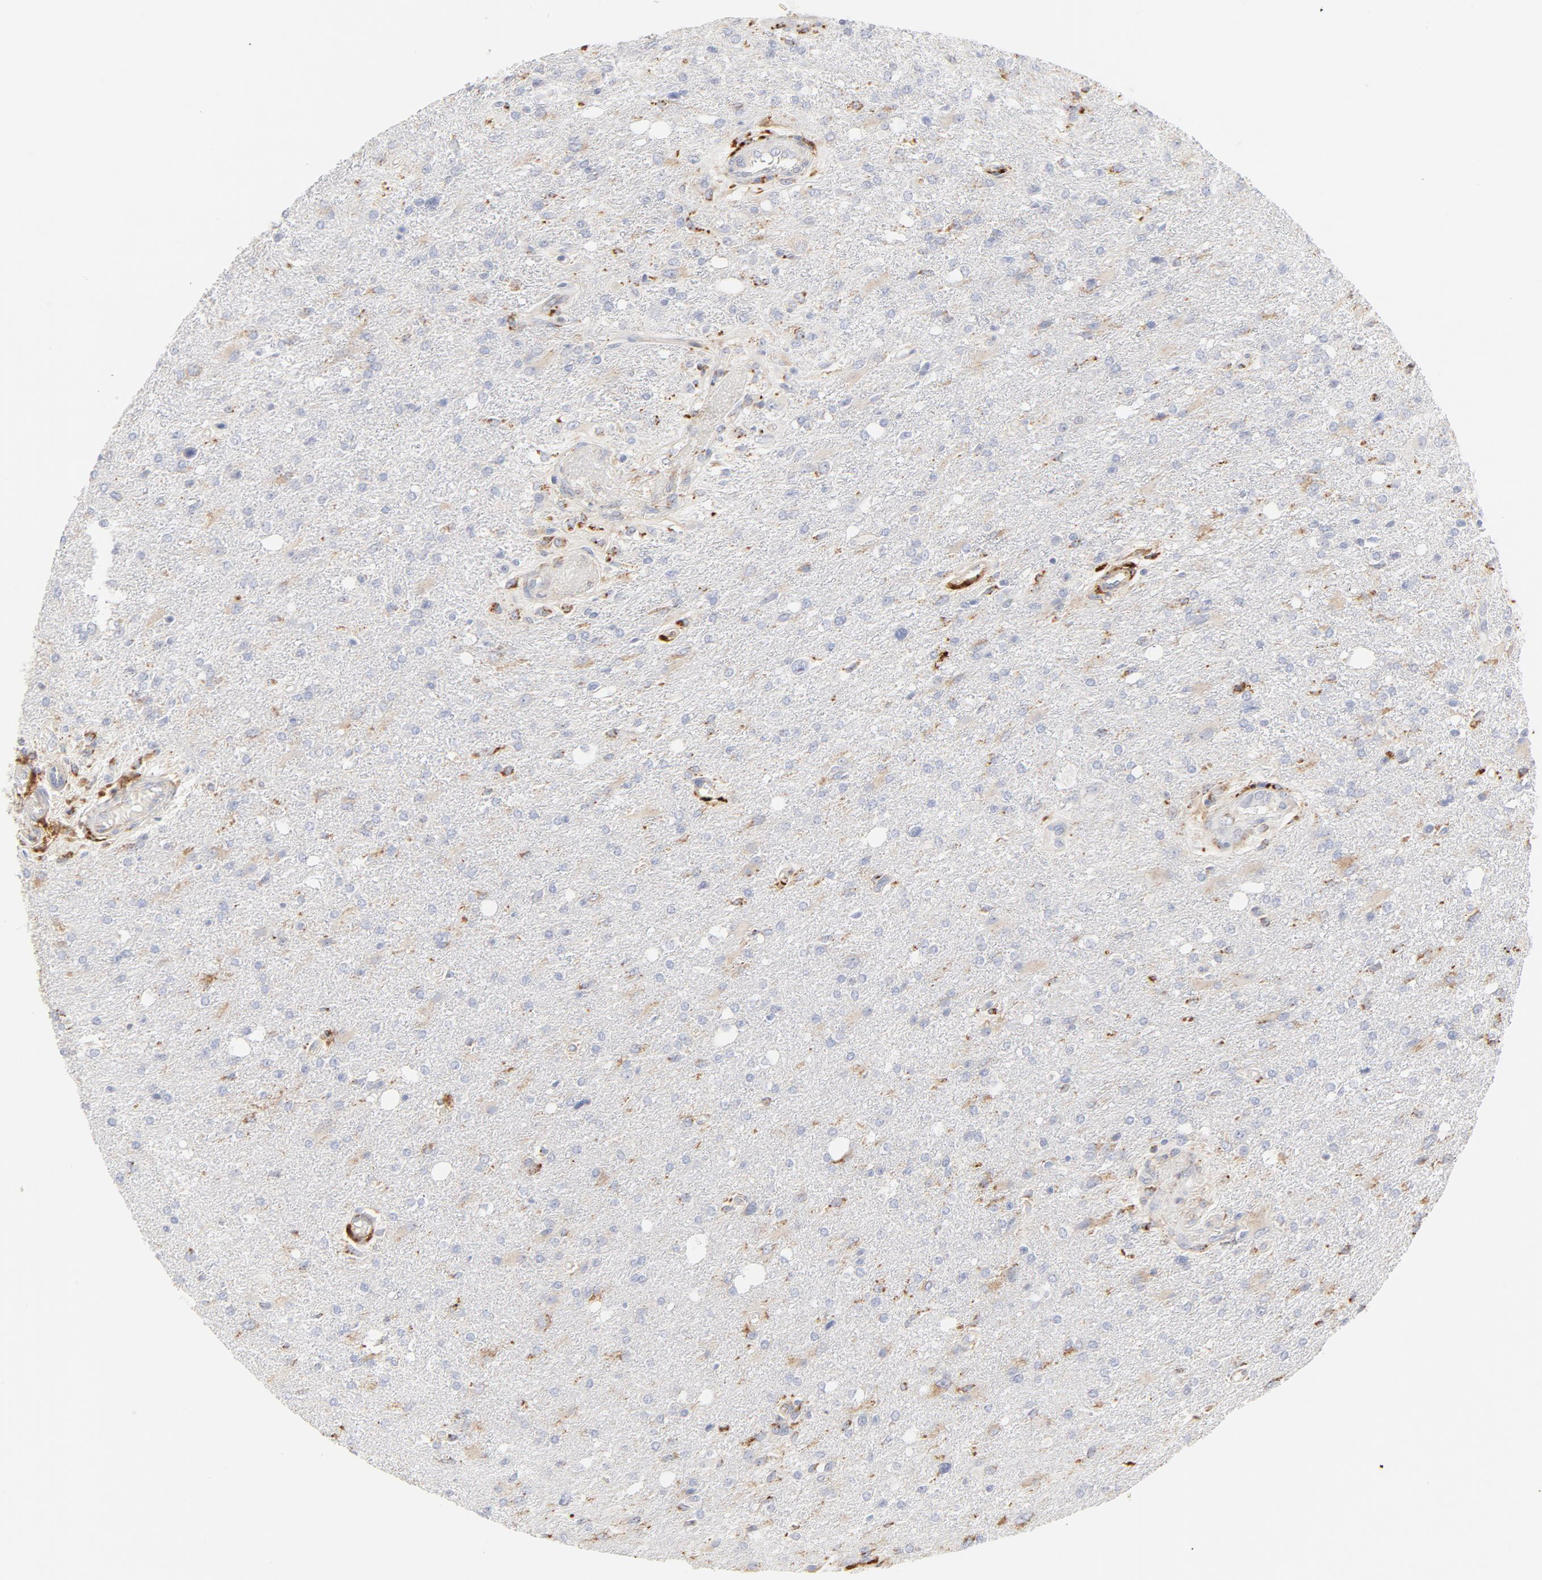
{"staining": {"intensity": "weak", "quantity": "<25%", "location": "cytoplasmic/membranous"}, "tissue": "glioma", "cell_type": "Tumor cells", "image_type": "cancer", "snomed": [{"axis": "morphology", "description": "Glioma, malignant, High grade"}, {"axis": "topography", "description": "Cerebral cortex"}], "caption": "Immunohistochemistry image of neoplastic tissue: glioma stained with DAB demonstrates no significant protein expression in tumor cells. (DAB (3,3'-diaminobenzidine) IHC with hematoxylin counter stain).", "gene": "CTSH", "patient": {"sex": "male", "age": 76}}